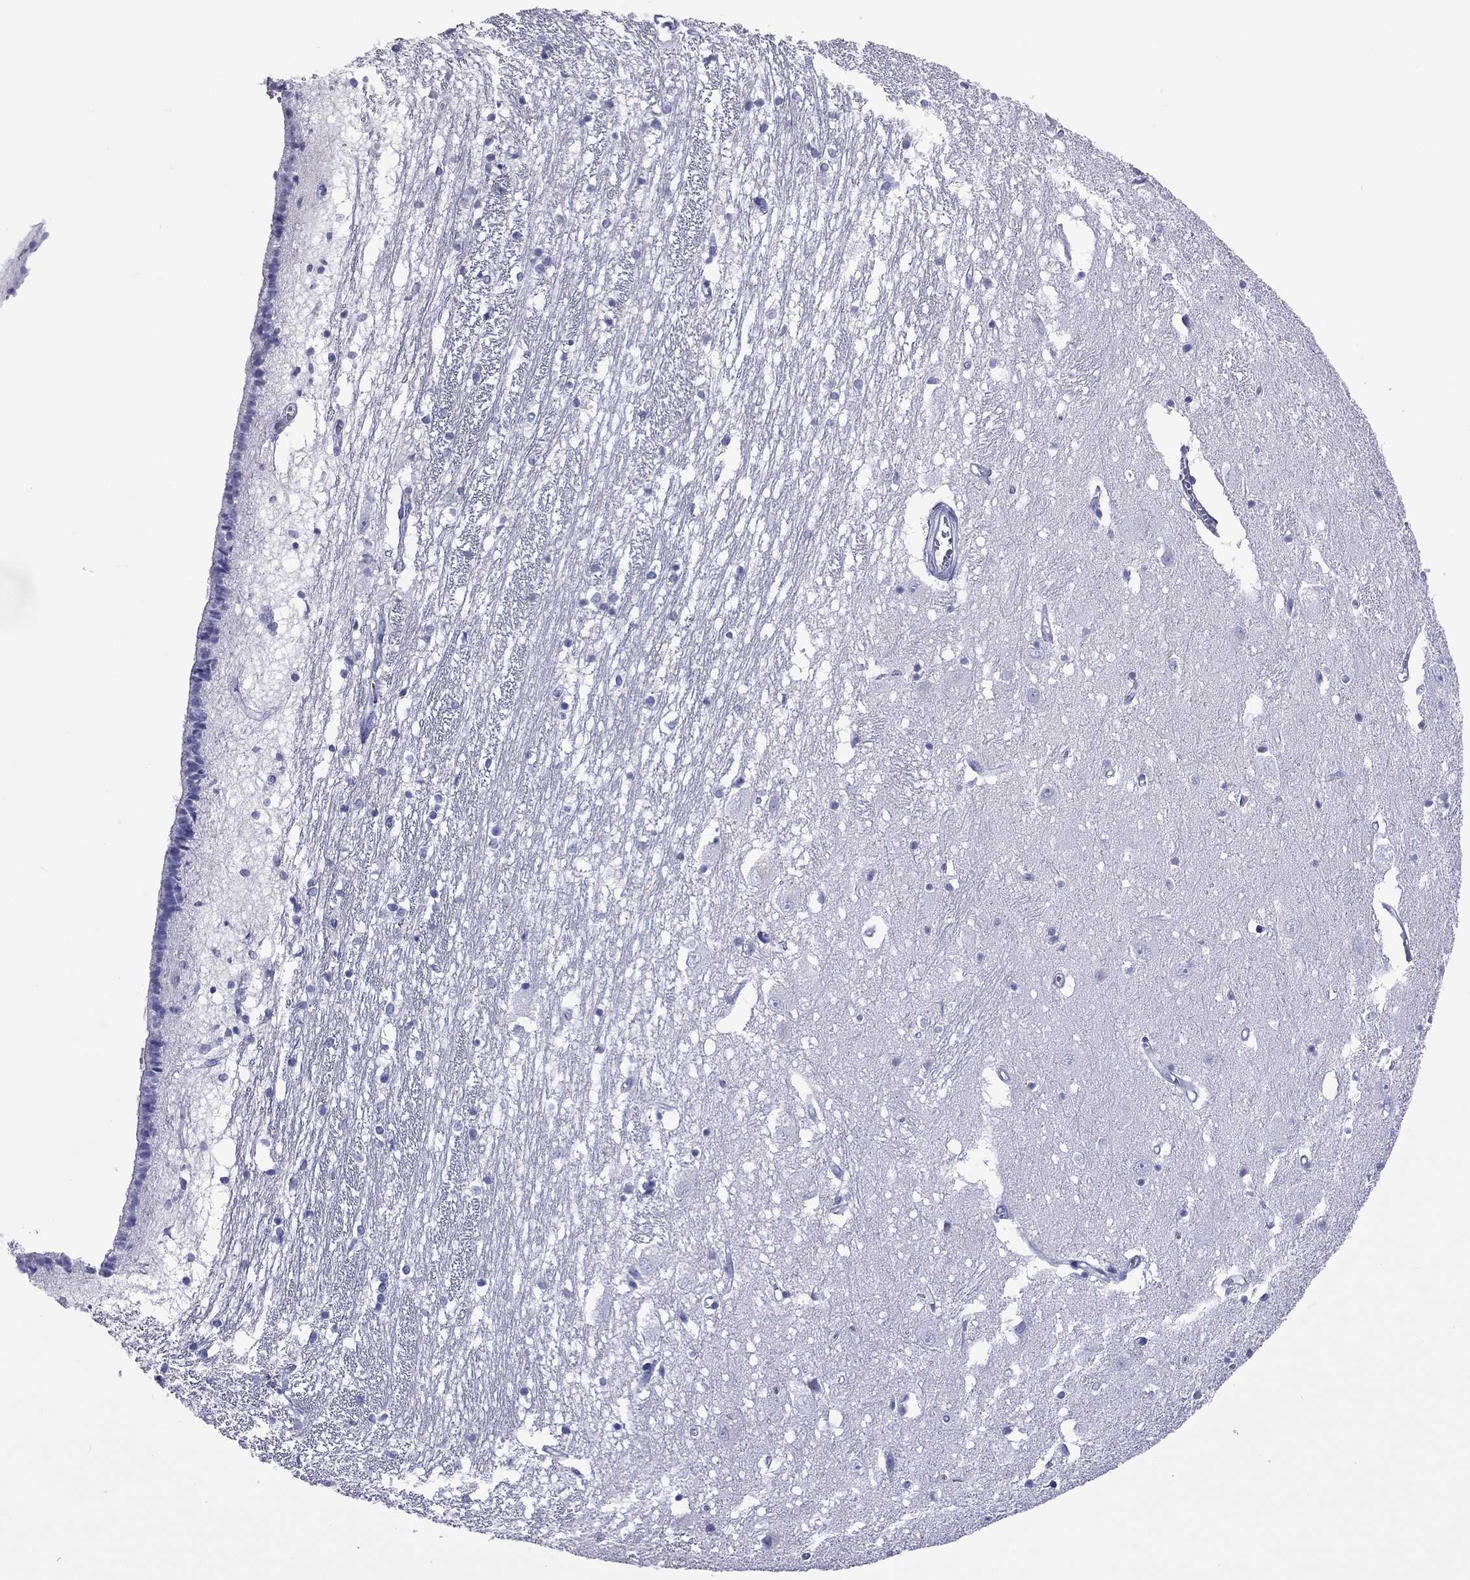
{"staining": {"intensity": "negative", "quantity": "none", "location": "none"}, "tissue": "caudate", "cell_type": "Glial cells", "image_type": "normal", "snomed": [{"axis": "morphology", "description": "Normal tissue, NOS"}, {"axis": "topography", "description": "Lateral ventricle wall"}], "caption": "High power microscopy histopathology image of an IHC image of normal caudate, revealing no significant positivity in glial cells. Brightfield microscopy of immunohistochemistry (IHC) stained with DAB (3,3'-diaminobenzidine) (brown) and hematoxylin (blue), captured at high magnification.", "gene": "KLRG1", "patient": {"sex": "female", "age": 71}}